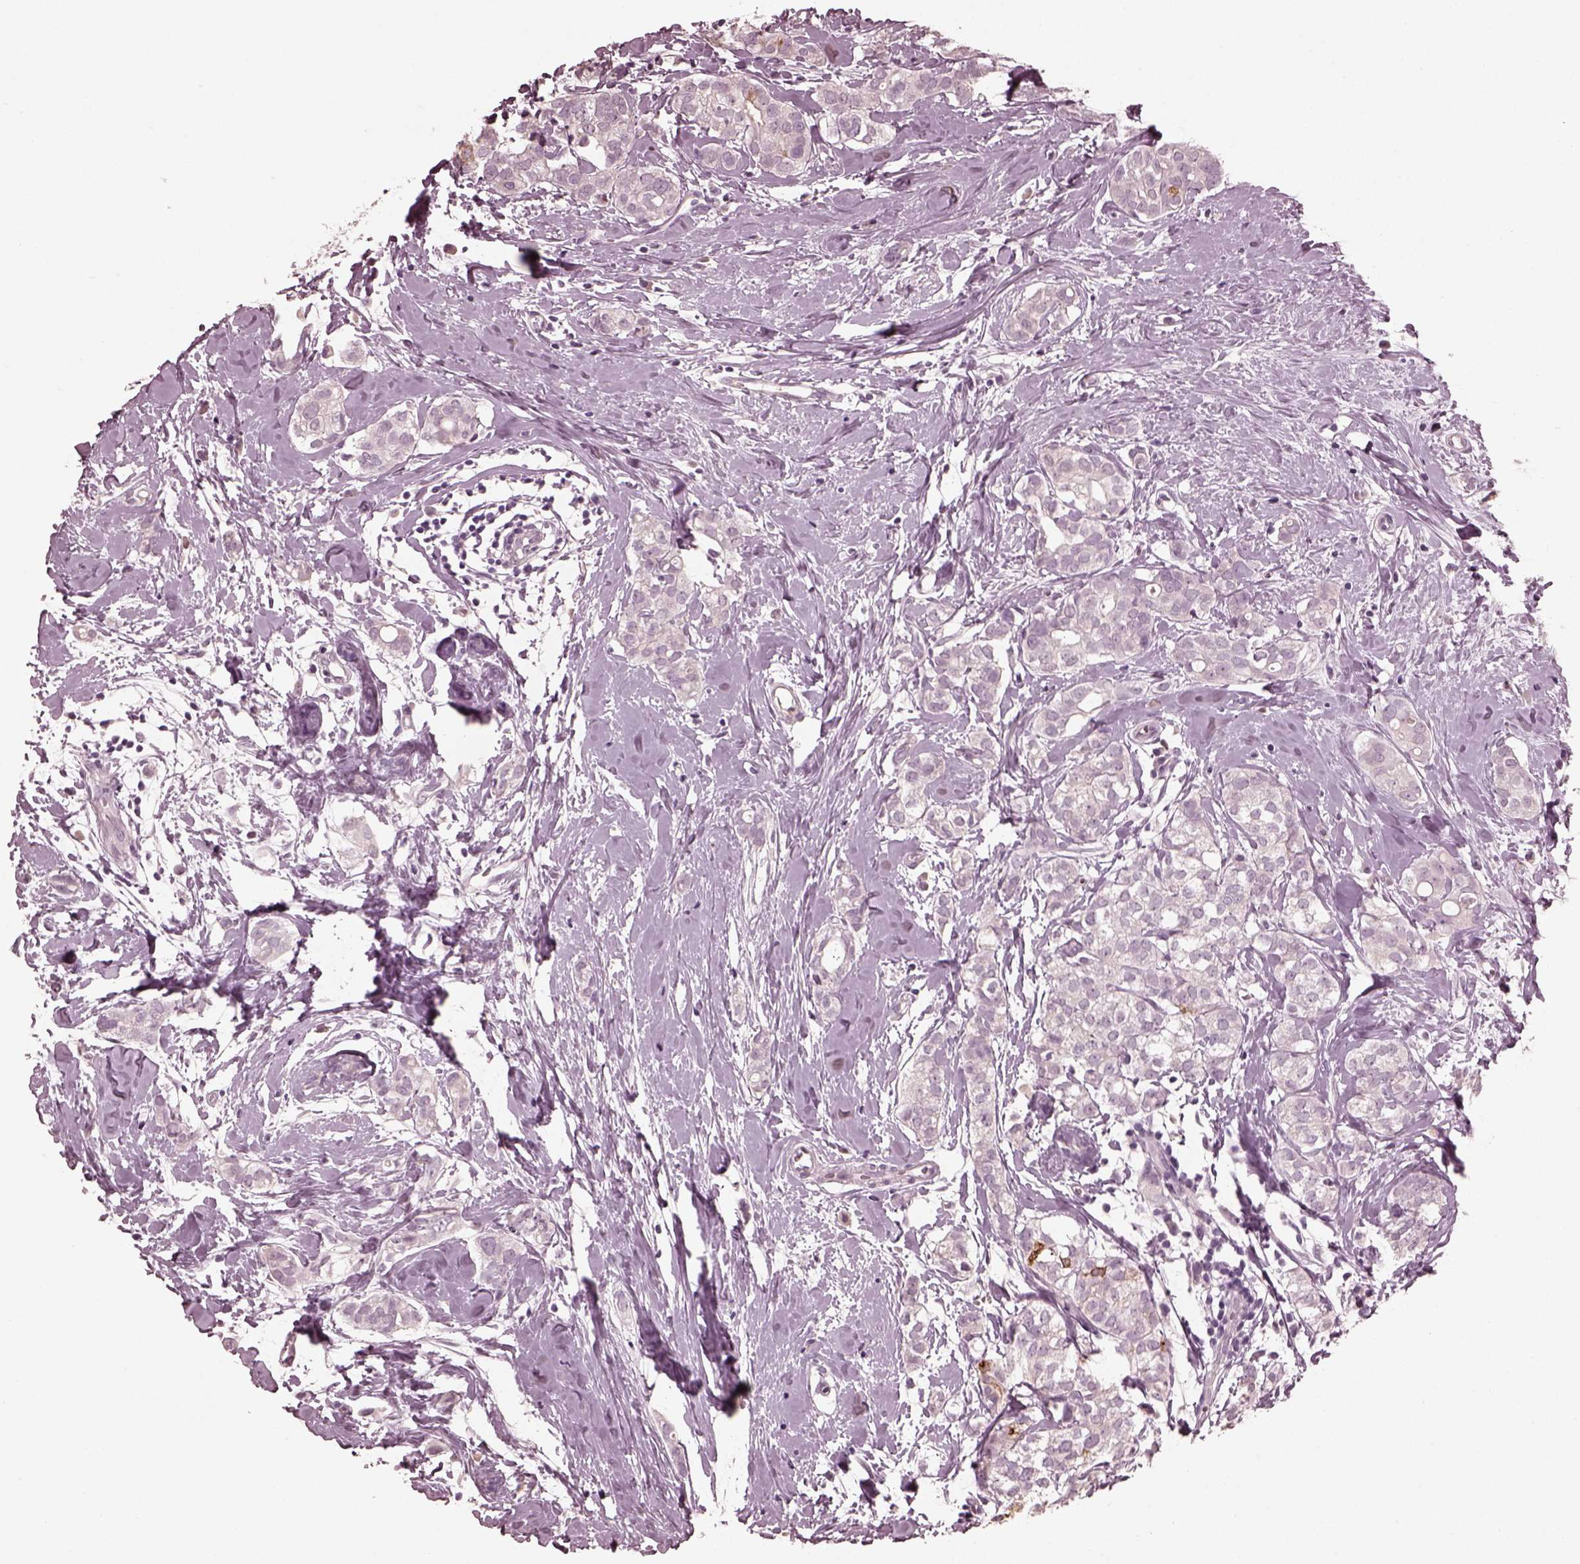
{"staining": {"intensity": "negative", "quantity": "none", "location": "none"}, "tissue": "breast cancer", "cell_type": "Tumor cells", "image_type": "cancer", "snomed": [{"axis": "morphology", "description": "Duct carcinoma"}, {"axis": "topography", "description": "Breast"}], "caption": "Immunohistochemistry image of neoplastic tissue: human breast cancer (intraductal carcinoma) stained with DAB demonstrates no significant protein staining in tumor cells.", "gene": "CGA", "patient": {"sex": "female", "age": 40}}